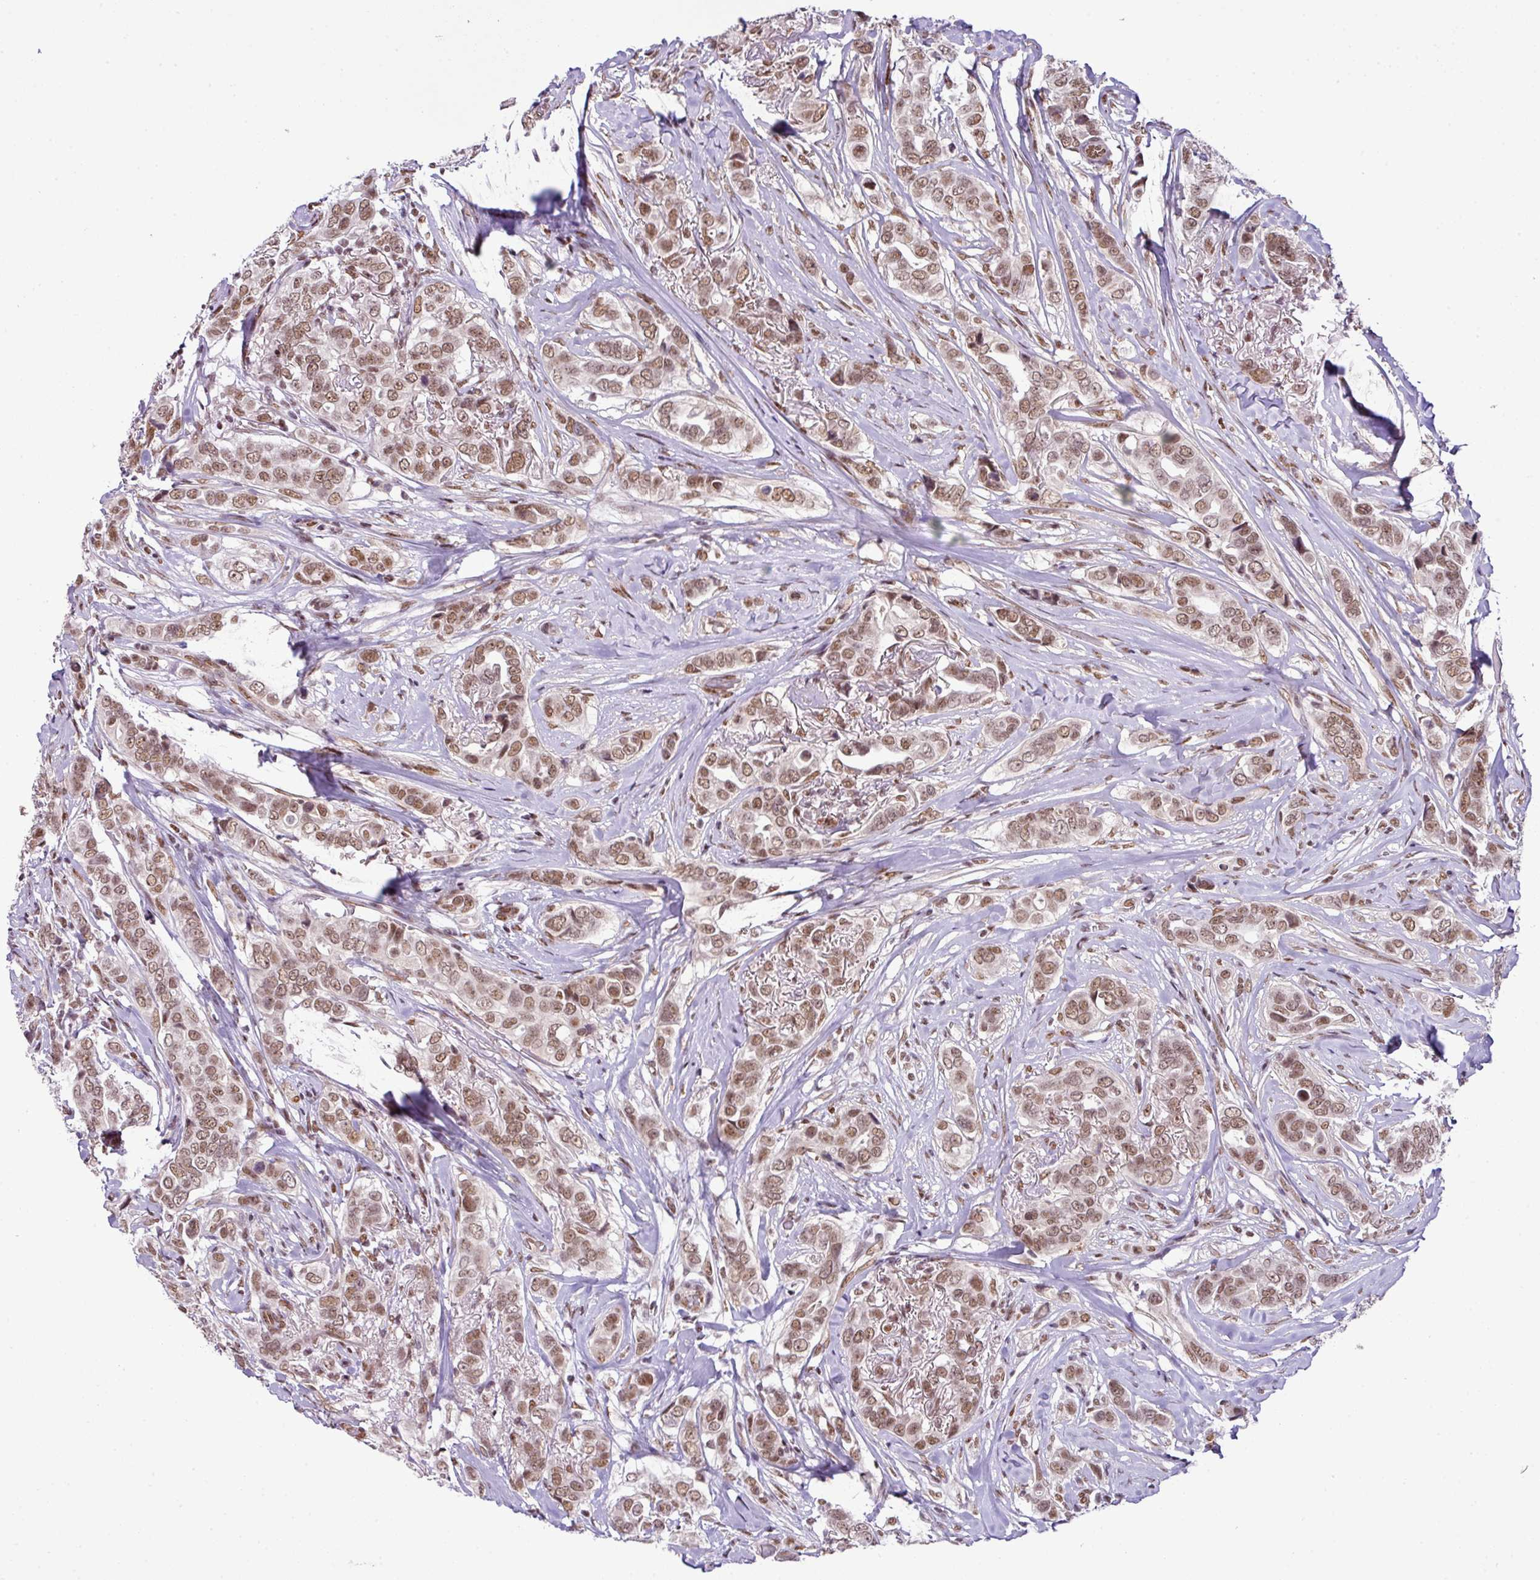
{"staining": {"intensity": "moderate", "quantity": ">75%", "location": "nuclear"}, "tissue": "breast cancer", "cell_type": "Tumor cells", "image_type": "cancer", "snomed": [{"axis": "morphology", "description": "Lobular carcinoma"}, {"axis": "topography", "description": "Breast"}], "caption": "Immunohistochemical staining of human lobular carcinoma (breast) demonstrates medium levels of moderate nuclear protein staining in approximately >75% of tumor cells. The staining was performed using DAB, with brown indicating positive protein expression. Nuclei are stained blue with hematoxylin.", "gene": "PGAP4", "patient": {"sex": "female", "age": 51}}